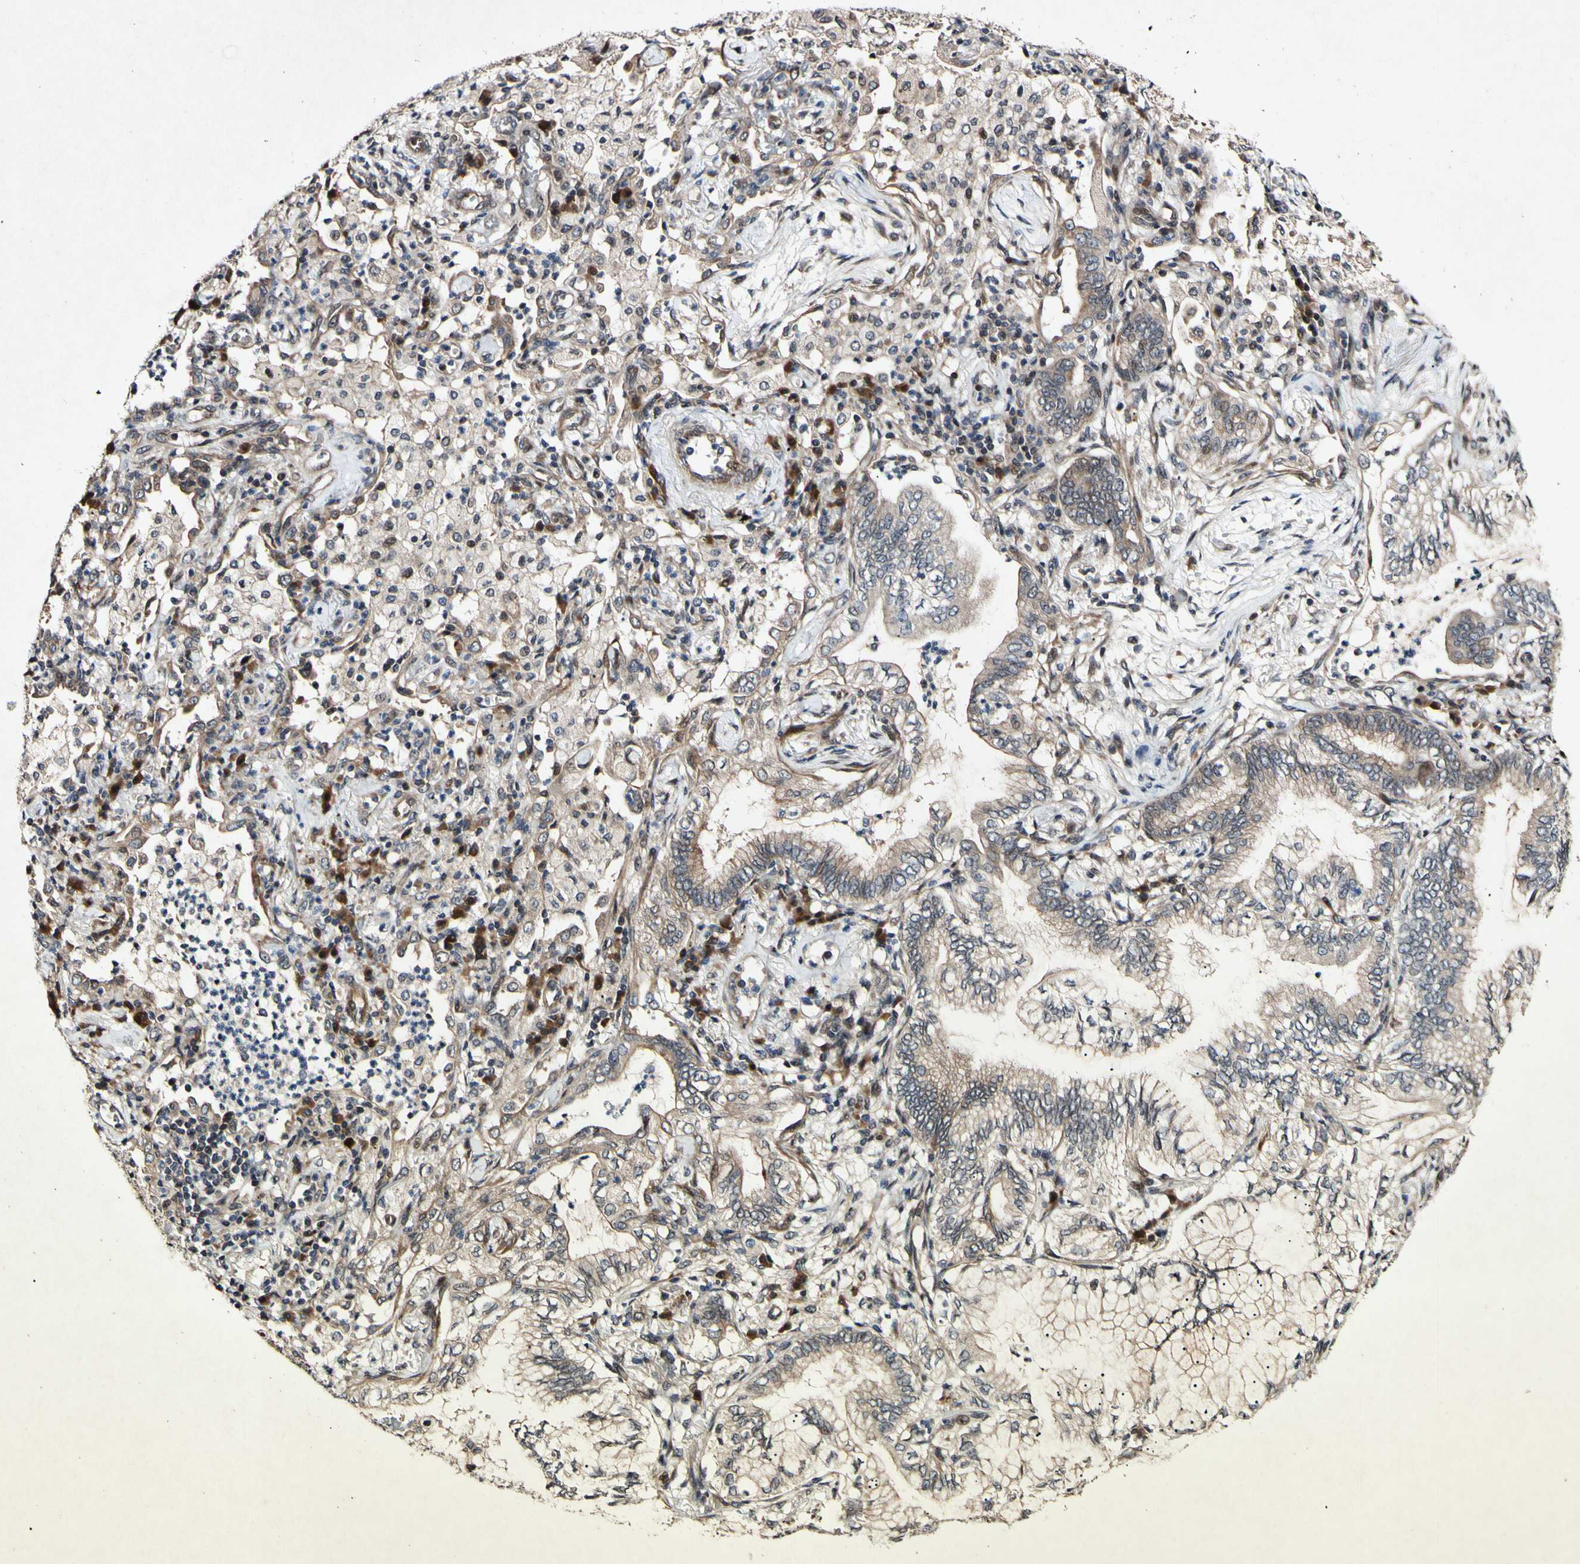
{"staining": {"intensity": "weak", "quantity": ">75%", "location": "cytoplasmic/membranous"}, "tissue": "lung cancer", "cell_type": "Tumor cells", "image_type": "cancer", "snomed": [{"axis": "morphology", "description": "Normal tissue, NOS"}, {"axis": "morphology", "description": "Adenocarcinoma, NOS"}, {"axis": "topography", "description": "Bronchus"}, {"axis": "topography", "description": "Lung"}], "caption": "Lung cancer (adenocarcinoma) stained for a protein (brown) exhibits weak cytoplasmic/membranous positive expression in approximately >75% of tumor cells.", "gene": "CSNK1E", "patient": {"sex": "female", "age": 70}}